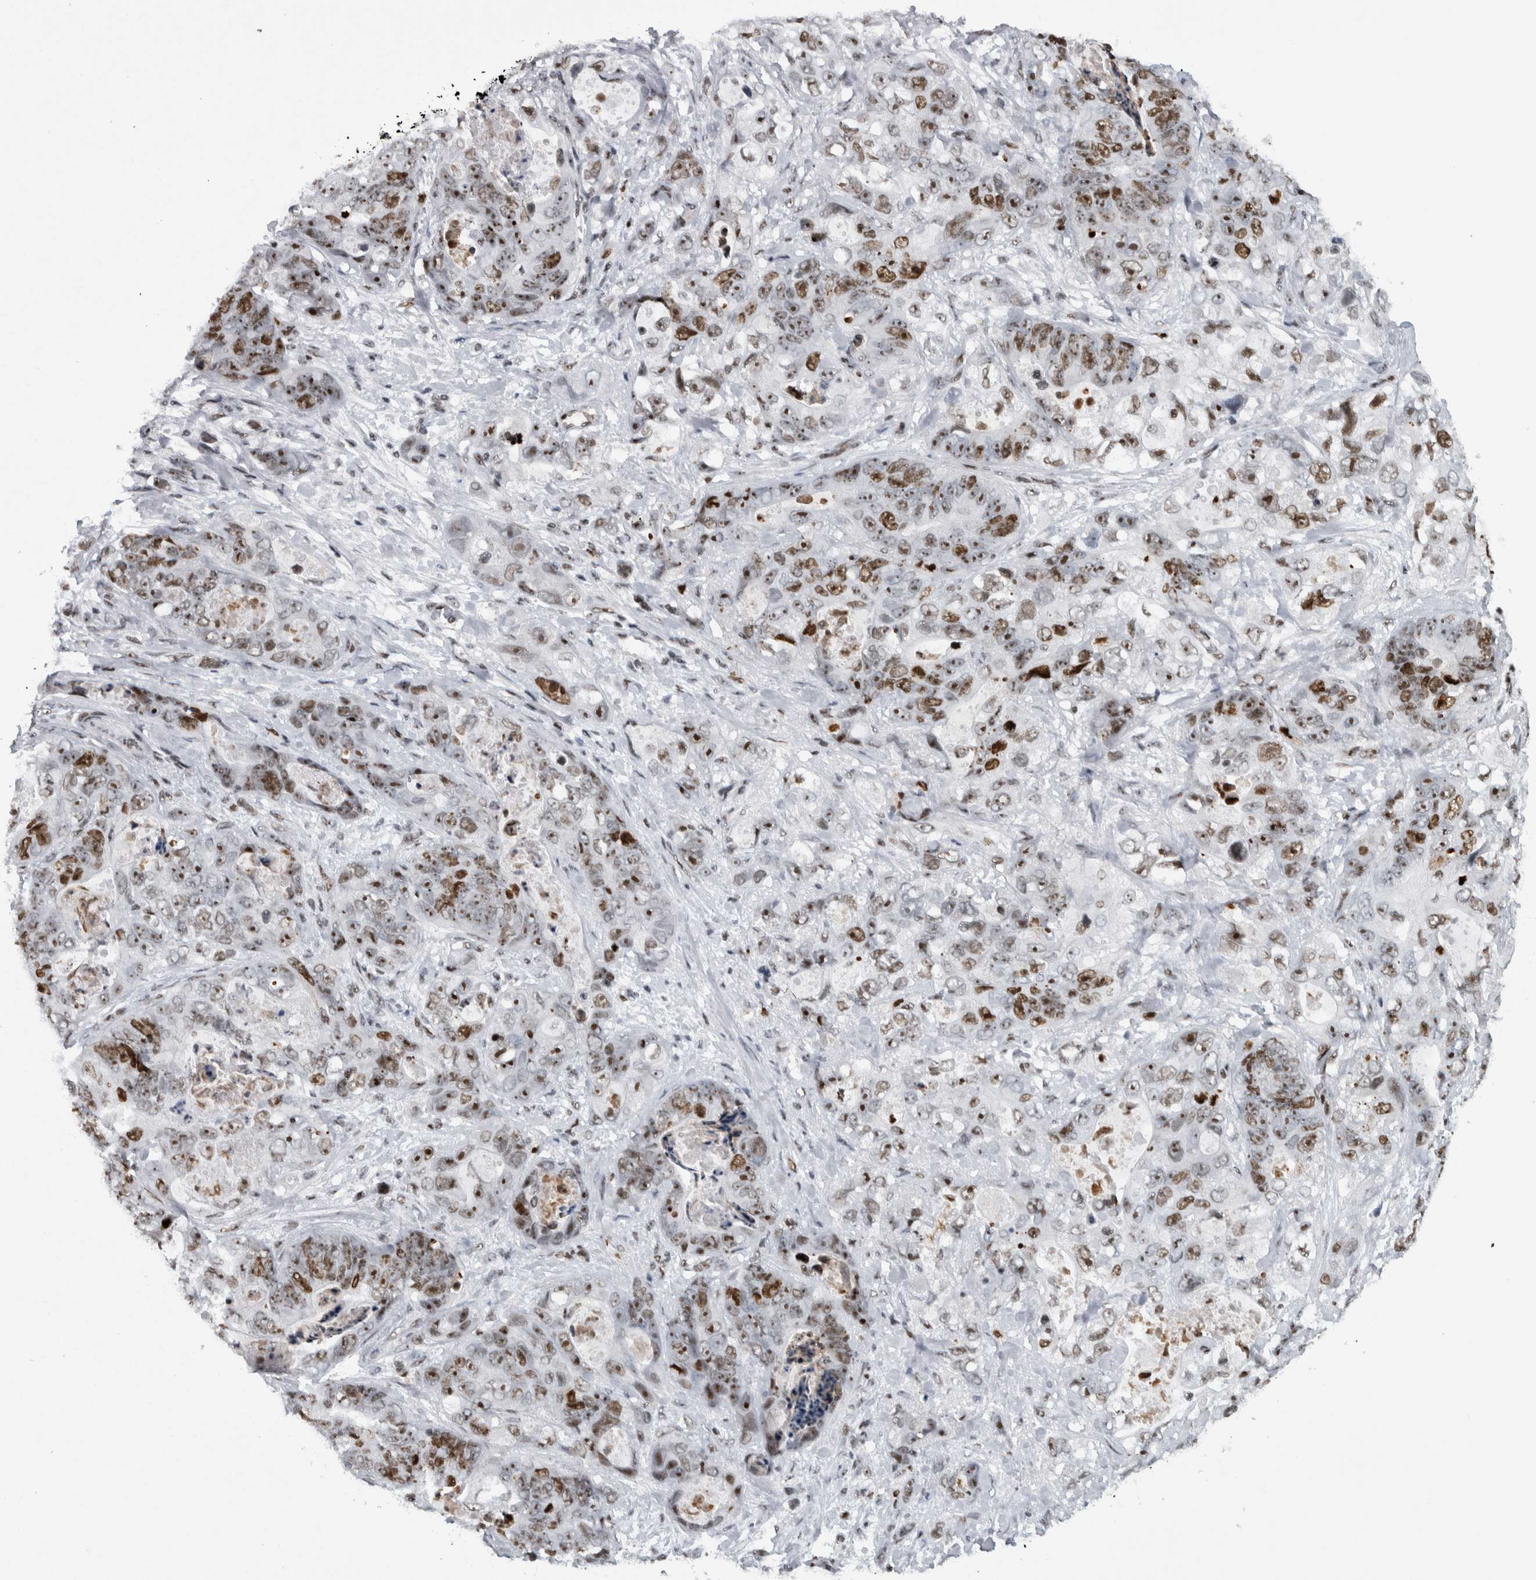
{"staining": {"intensity": "moderate", "quantity": ">75%", "location": "nuclear"}, "tissue": "stomach cancer", "cell_type": "Tumor cells", "image_type": "cancer", "snomed": [{"axis": "morphology", "description": "Normal tissue, NOS"}, {"axis": "morphology", "description": "Adenocarcinoma, NOS"}, {"axis": "topography", "description": "Stomach"}], "caption": "This is a photomicrograph of immunohistochemistry staining of stomach adenocarcinoma, which shows moderate staining in the nuclear of tumor cells.", "gene": "TOP2B", "patient": {"sex": "female", "age": 89}}